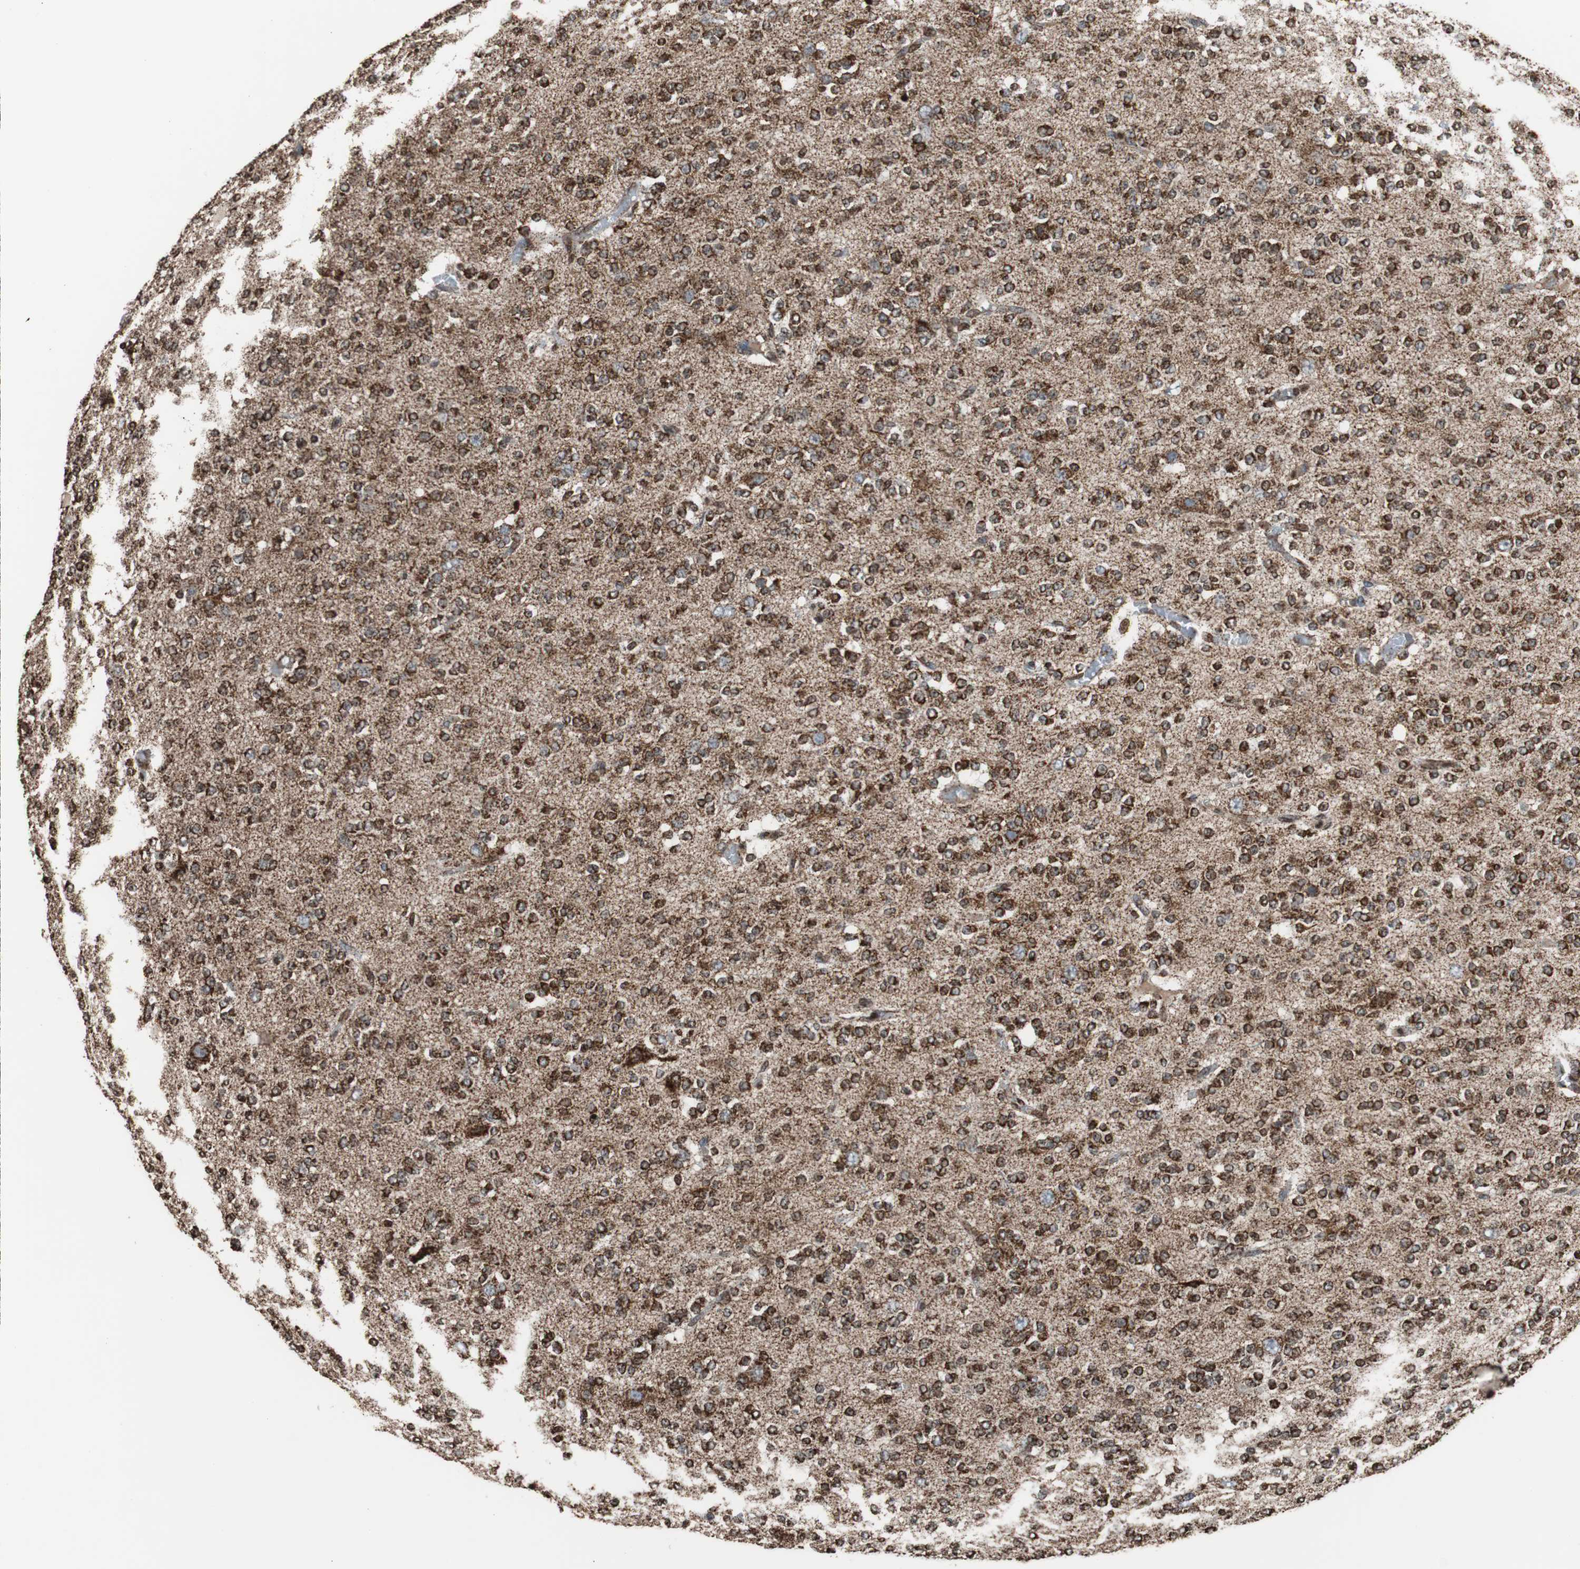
{"staining": {"intensity": "strong", "quantity": ">75%", "location": "cytoplasmic/membranous"}, "tissue": "glioma", "cell_type": "Tumor cells", "image_type": "cancer", "snomed": [{"axis": "morphology", "description": "Glioma, malignant, Low grade"}, {"axis": "topography", "description": "Brain"}], "caption": "Glioma was stained to show a protein in brown. There is high levels of strong cytoplasmic/membranous staining in about >75% of tumor cells. The protein is shown in brown color, while the nuclei are stained blue.", "gene": "HSPA9", "patient": {"sex": "male", "age": 38}}